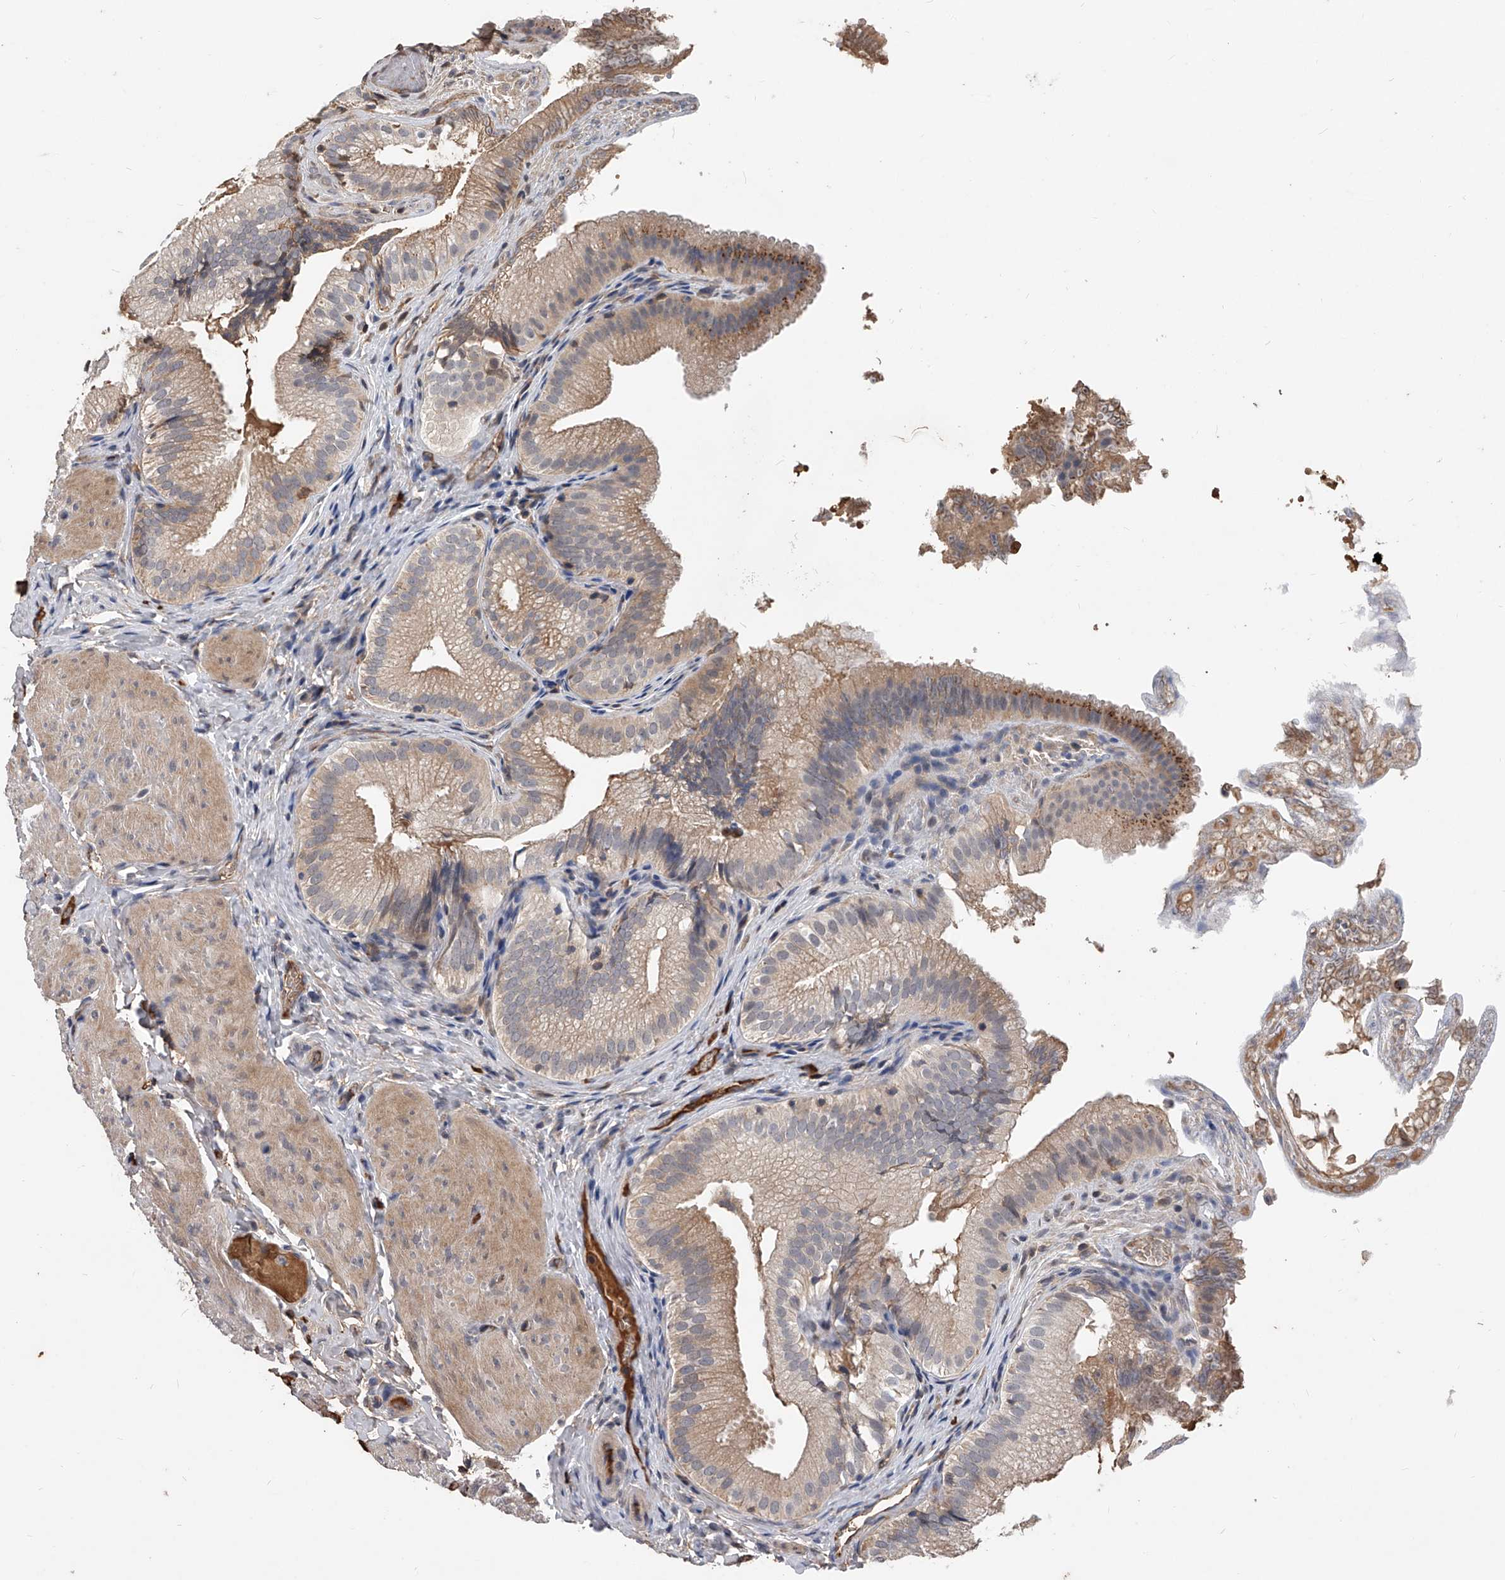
{"staining": {"intensity": "moderate", "quantity": "25%-75%", "location": "cytoplasmic/membranous"}, "tissue": "gallbladder", "cell_type": "Glandular cells", "image_type": "normal", "snomed": [{"axis": "morphology", "description": "Normal tissue, NOS"}, {"axis": "topography", "description": "Gallbladder"}], "caption": "A high-resolution image shows immunohistochemistry staining of unremarkable gallbladder, which shows moderate cytoplasmic/membranous staining in about 25%-75% of glandular cells.", "gene": "ZNF25", "patient": {"sex": "female", "age": 30}}